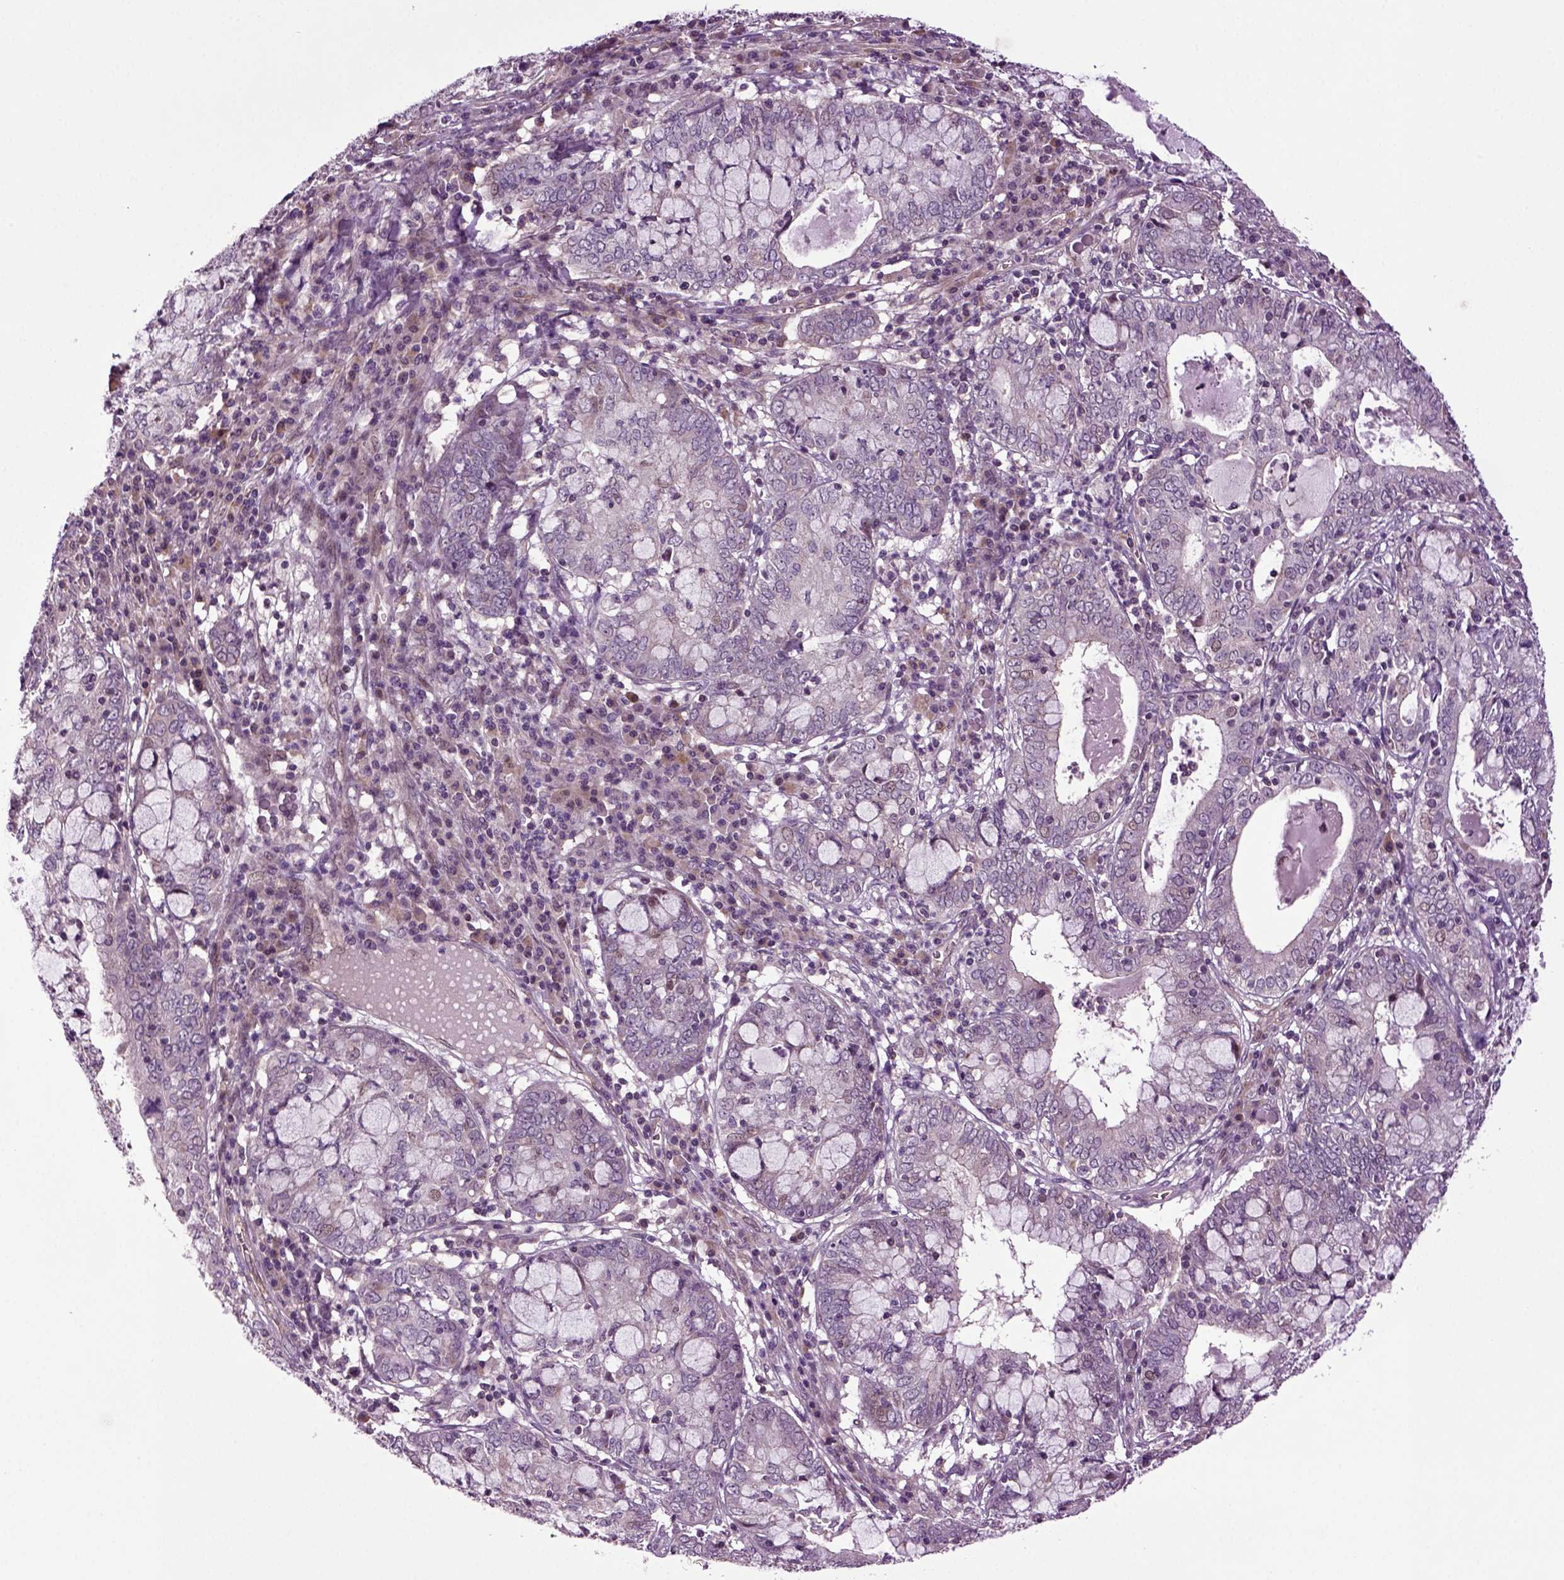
{"staining": {"intensity": "negative", "quantity": "none", "location": "none"}, "tissue": "cervical cancer", "cell_type": "Tumor cells", "image_type": "cancer", "snomed": [{"axis": "morphology", "description": "Adenocarcinoma, NOS"}, {"axis": "topography", "description": "Cervix"}], "caption": "There is no significant expression in tumor cells of adenocarcinoma (cervical).", "gene": "HAGHL", "patient": {"sex": "female", "age": 40}}